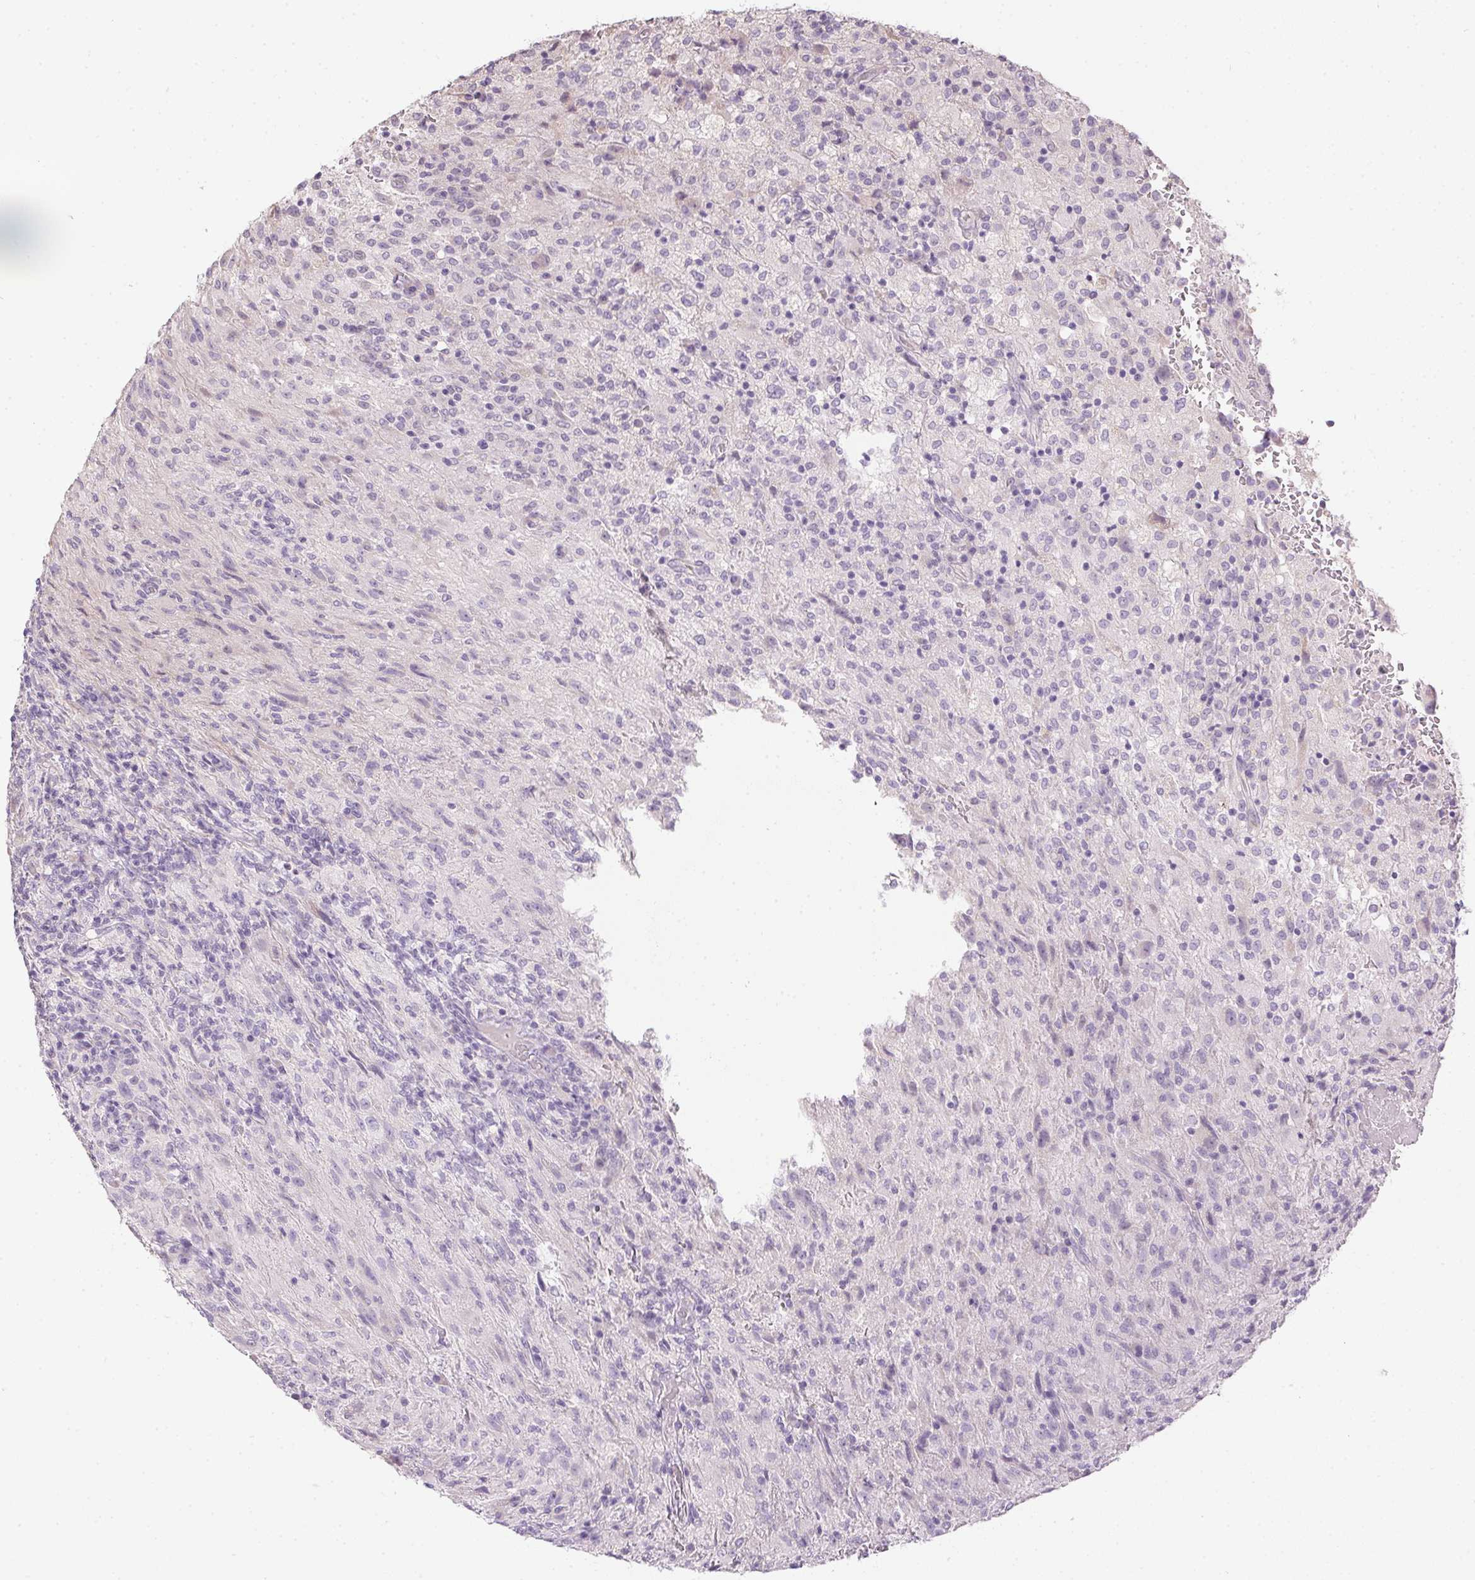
{"staining": {"intensity": "negative", "quantity": "none", "location": "none"}, "tissue": "glioma", "cell_type": "Tumor cells", "image_type": "cancer", "snomed": [{"axis": "morphology", "description": "Glioma, malignant, High grade"}, {"axis": "topography", "description": "Brain"}], "caption": "Malignant high-grade glioma was stained to show a protein in brown. There is no significant positivity in tumor cells. (IHC, brightfield microscopy, high magnification).", "gene": "CTCFL", "patient": {"sex": "male", "age": 68}}